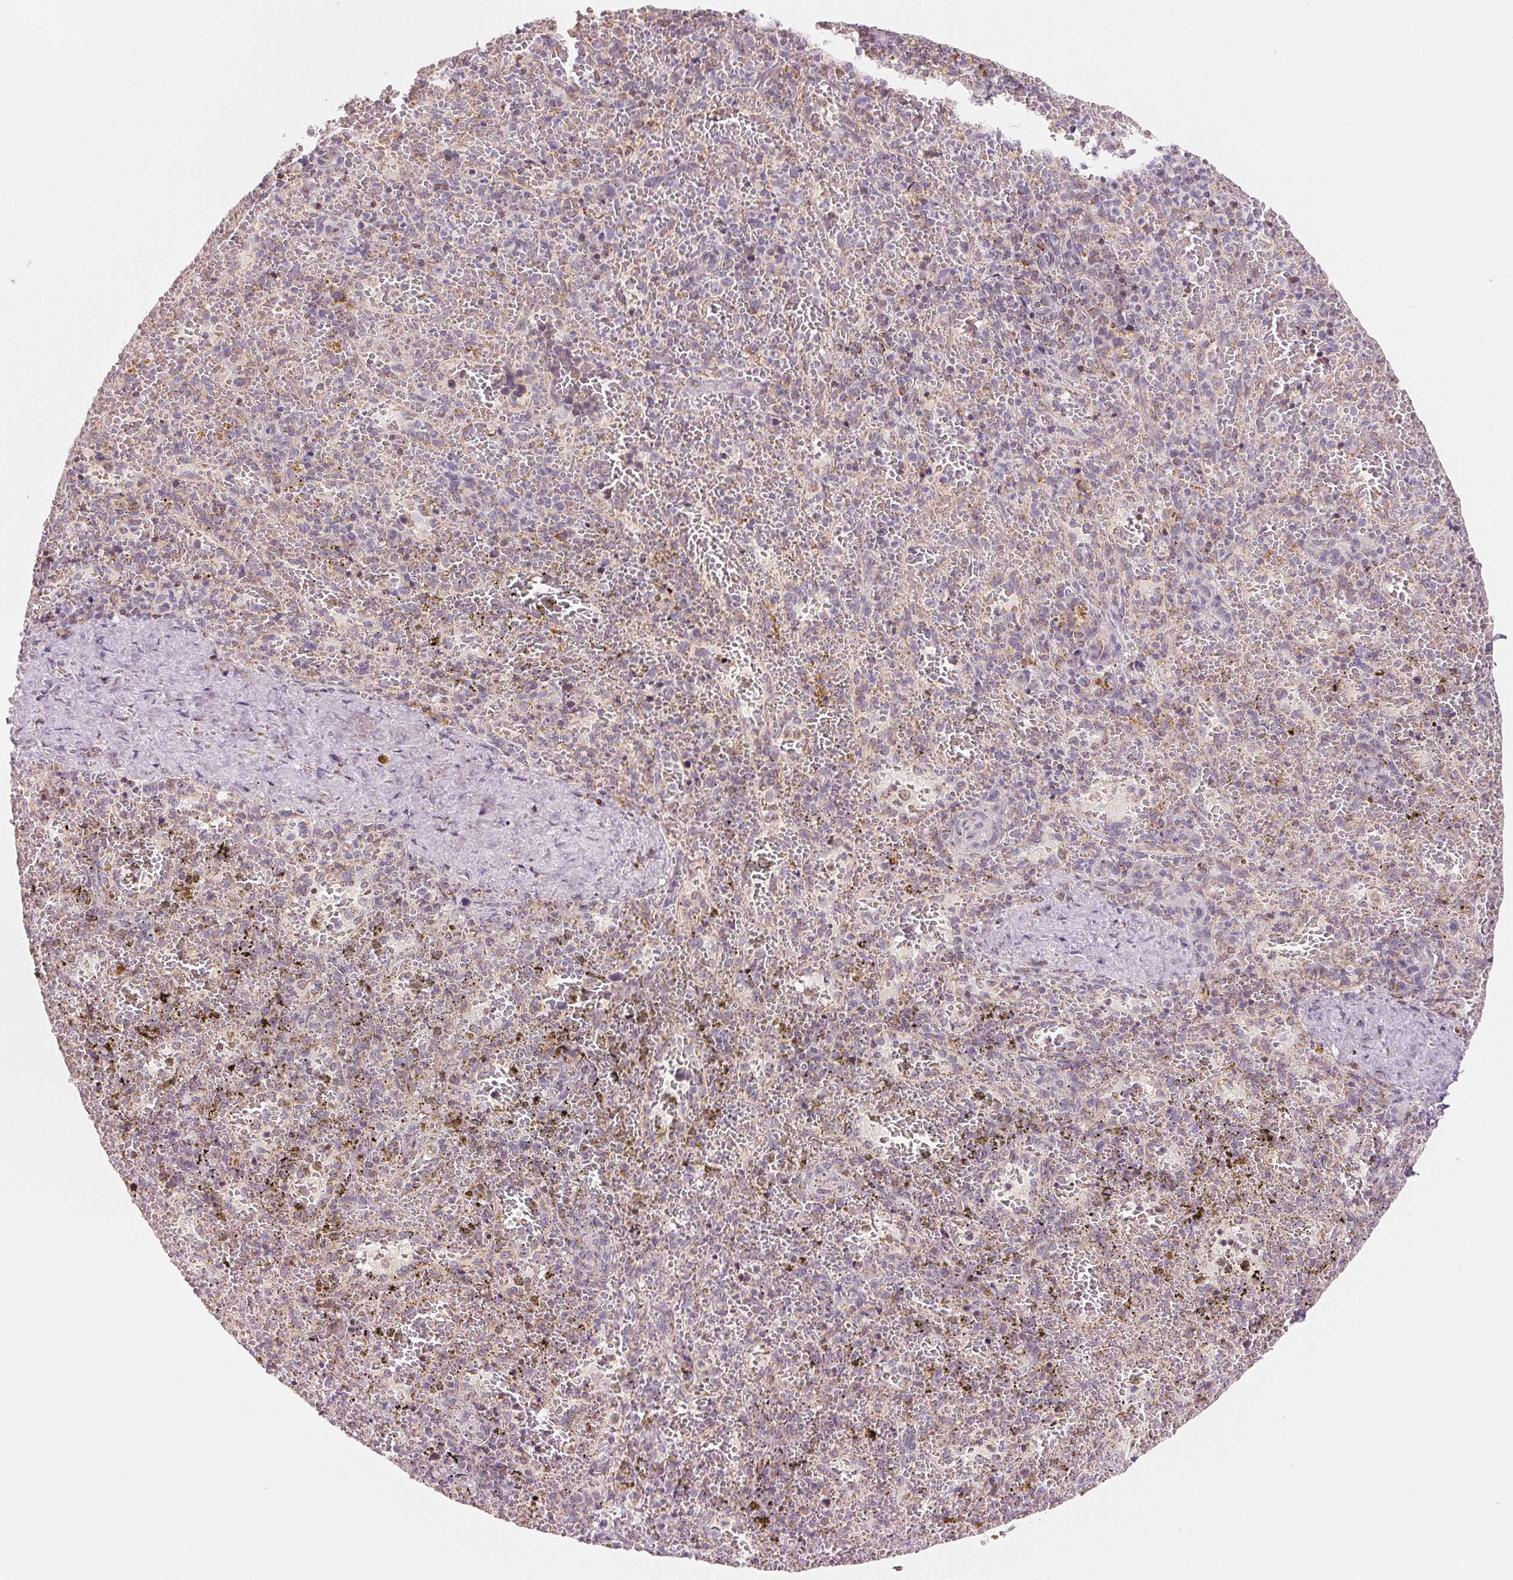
{"staining": {"intensity": "moderate", "quantity": "<25%", "location": "cytoplasmic/membranous"}, "tissue": "spleen", "cell_type": "Cells in red pulp", "image_type": "normal", "snomed": [{"axis": "morphology", "description": "Normal tissue, NOS"}, {"axis": "topography", "description": "Spleen"}], "caption": "Approximately <25% of cells in red pulp in unremarkable spleen demonstrate moderate cytoplasmic/membranous protein expression as visualized by brown immunohistochemical staining.", "gene": "HINT2", "patient": {"sex": "female", "age": 50}}